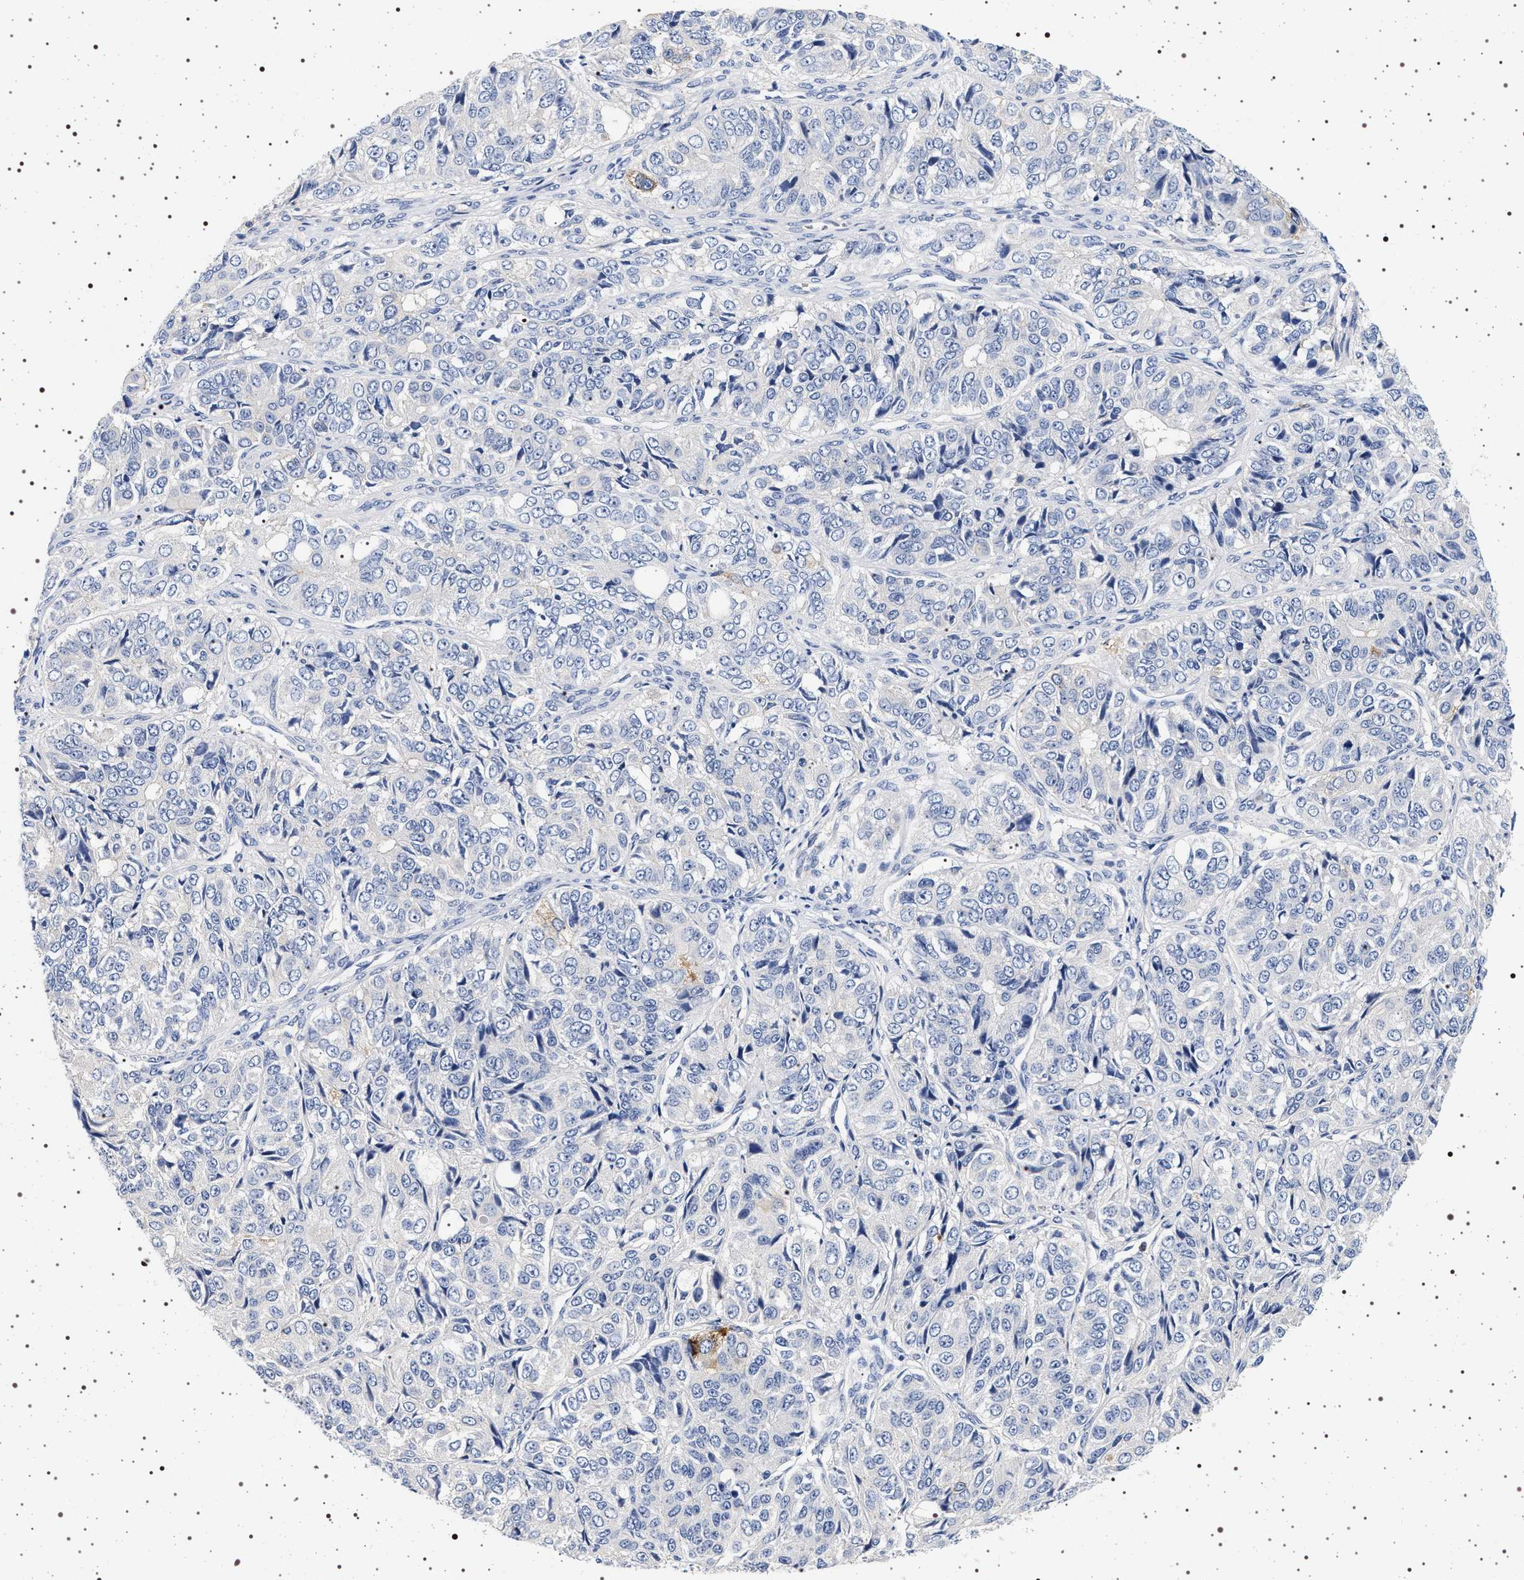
{"staining": {"intensity": "weak", "quantity": "<25%", "location": "cytoplasmic/membranous"}, "tissue": "ovarian cancer", "cell_type": "Tumor cells", "image_type": "cancer", "snomed": [{"axis": "morphology", "description": "Carcinoma, endometroid"}, {"axis": "topography", "description": "Ovary"}], "caption": "Protein analysis of ovarian cancer shows no significant staining in tumor cells.", "gene": "HSD17B1", "patient": {"sex": "female", "age": 51}}